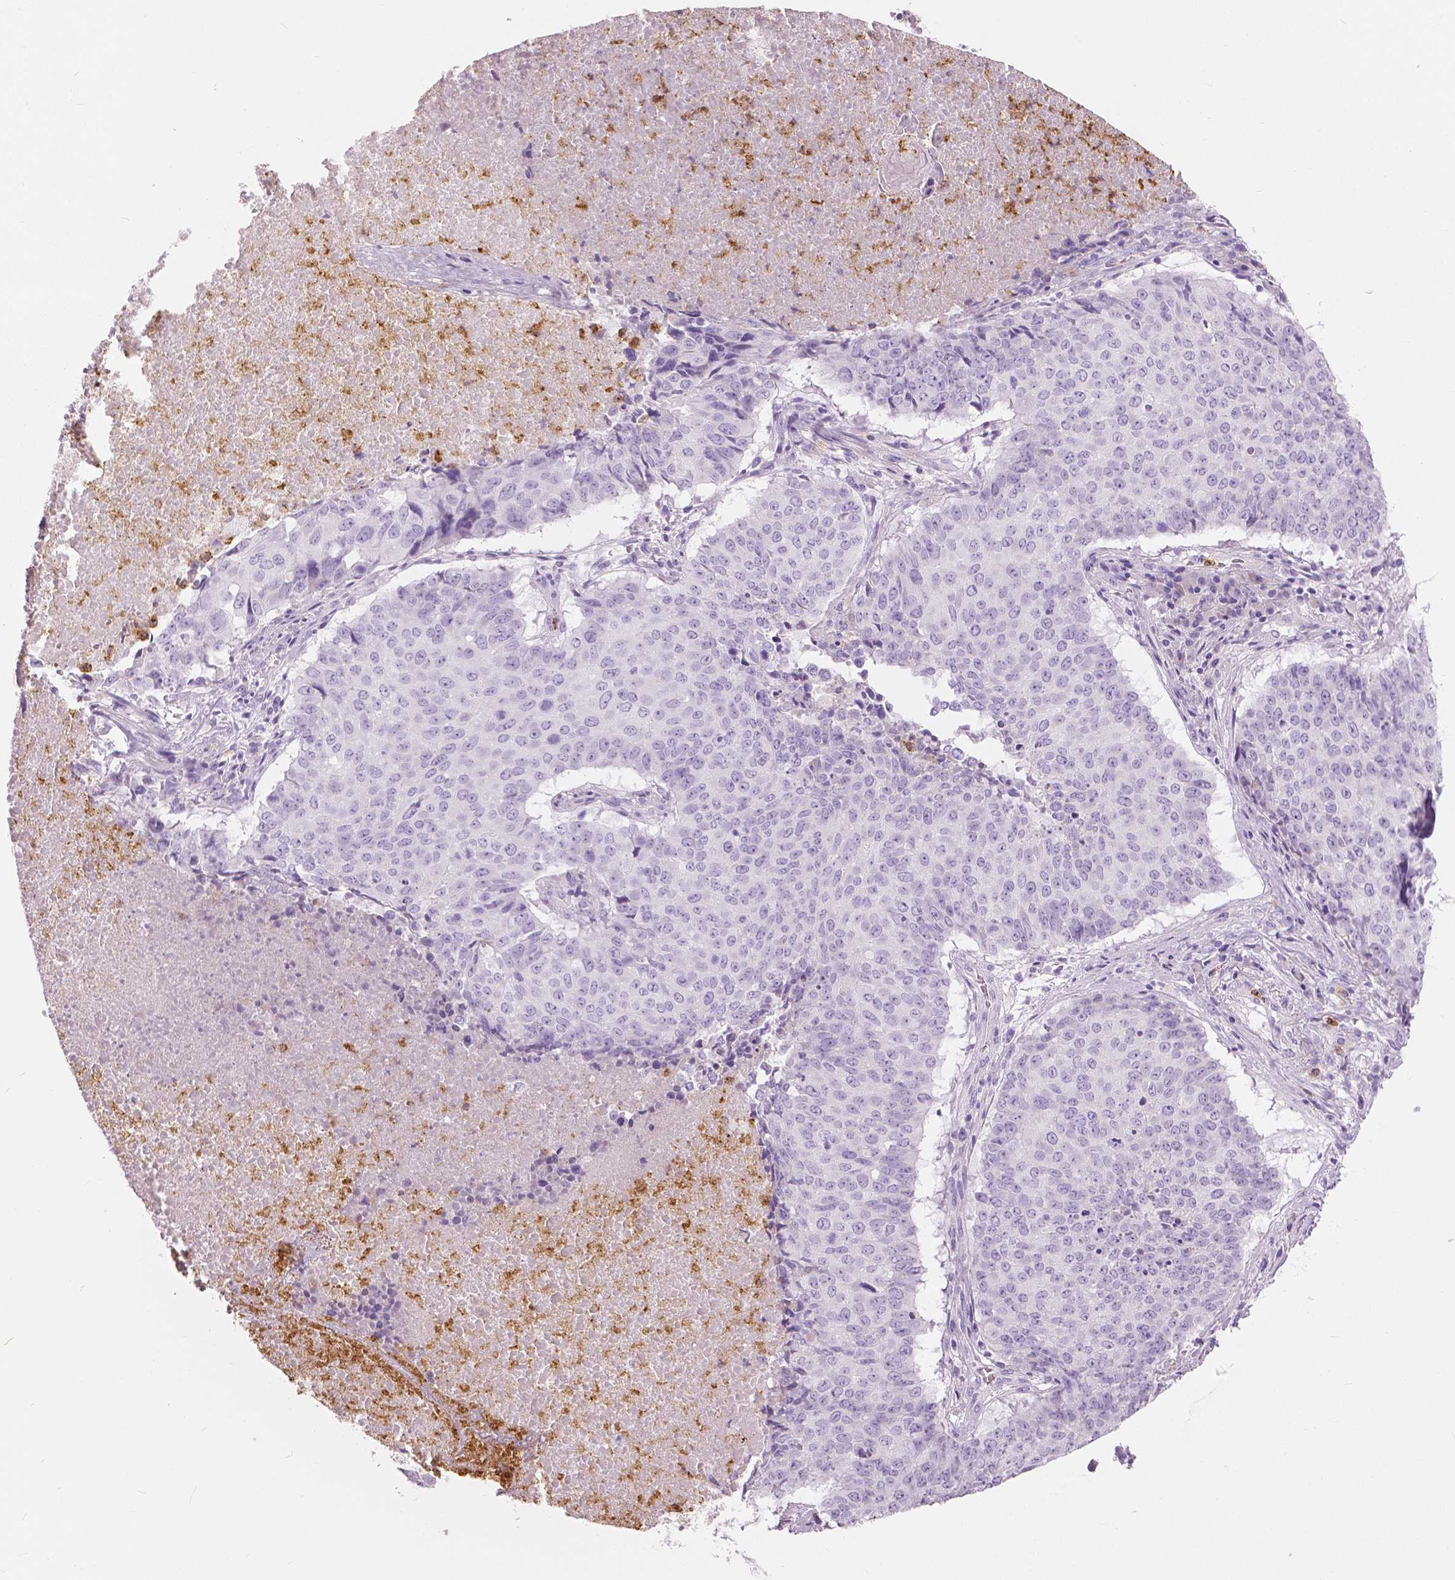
{"staining": {"intensity": "negative", "quantity": "none", "location": "none"}, "tissue": "lung cancer", "cell_type": "Tumor cells", "image_type": "cancer", "snomed": [{"axis": "morphology", "description": "Normal tissue, NOS"}, {"axis": "morphology", "description": "Squamous cell carcinoma, NOS"}, {"axis": "topography", "description": "Bronchus"}, {"axis": "topography", "description": "Lung"}], "caption": "Image shows no significant protein expression in tumor cells of lung cancer (squamous cell carcinoma).", "gene": "CXCR2", "patient": {"sex": "male", "age": 64}}